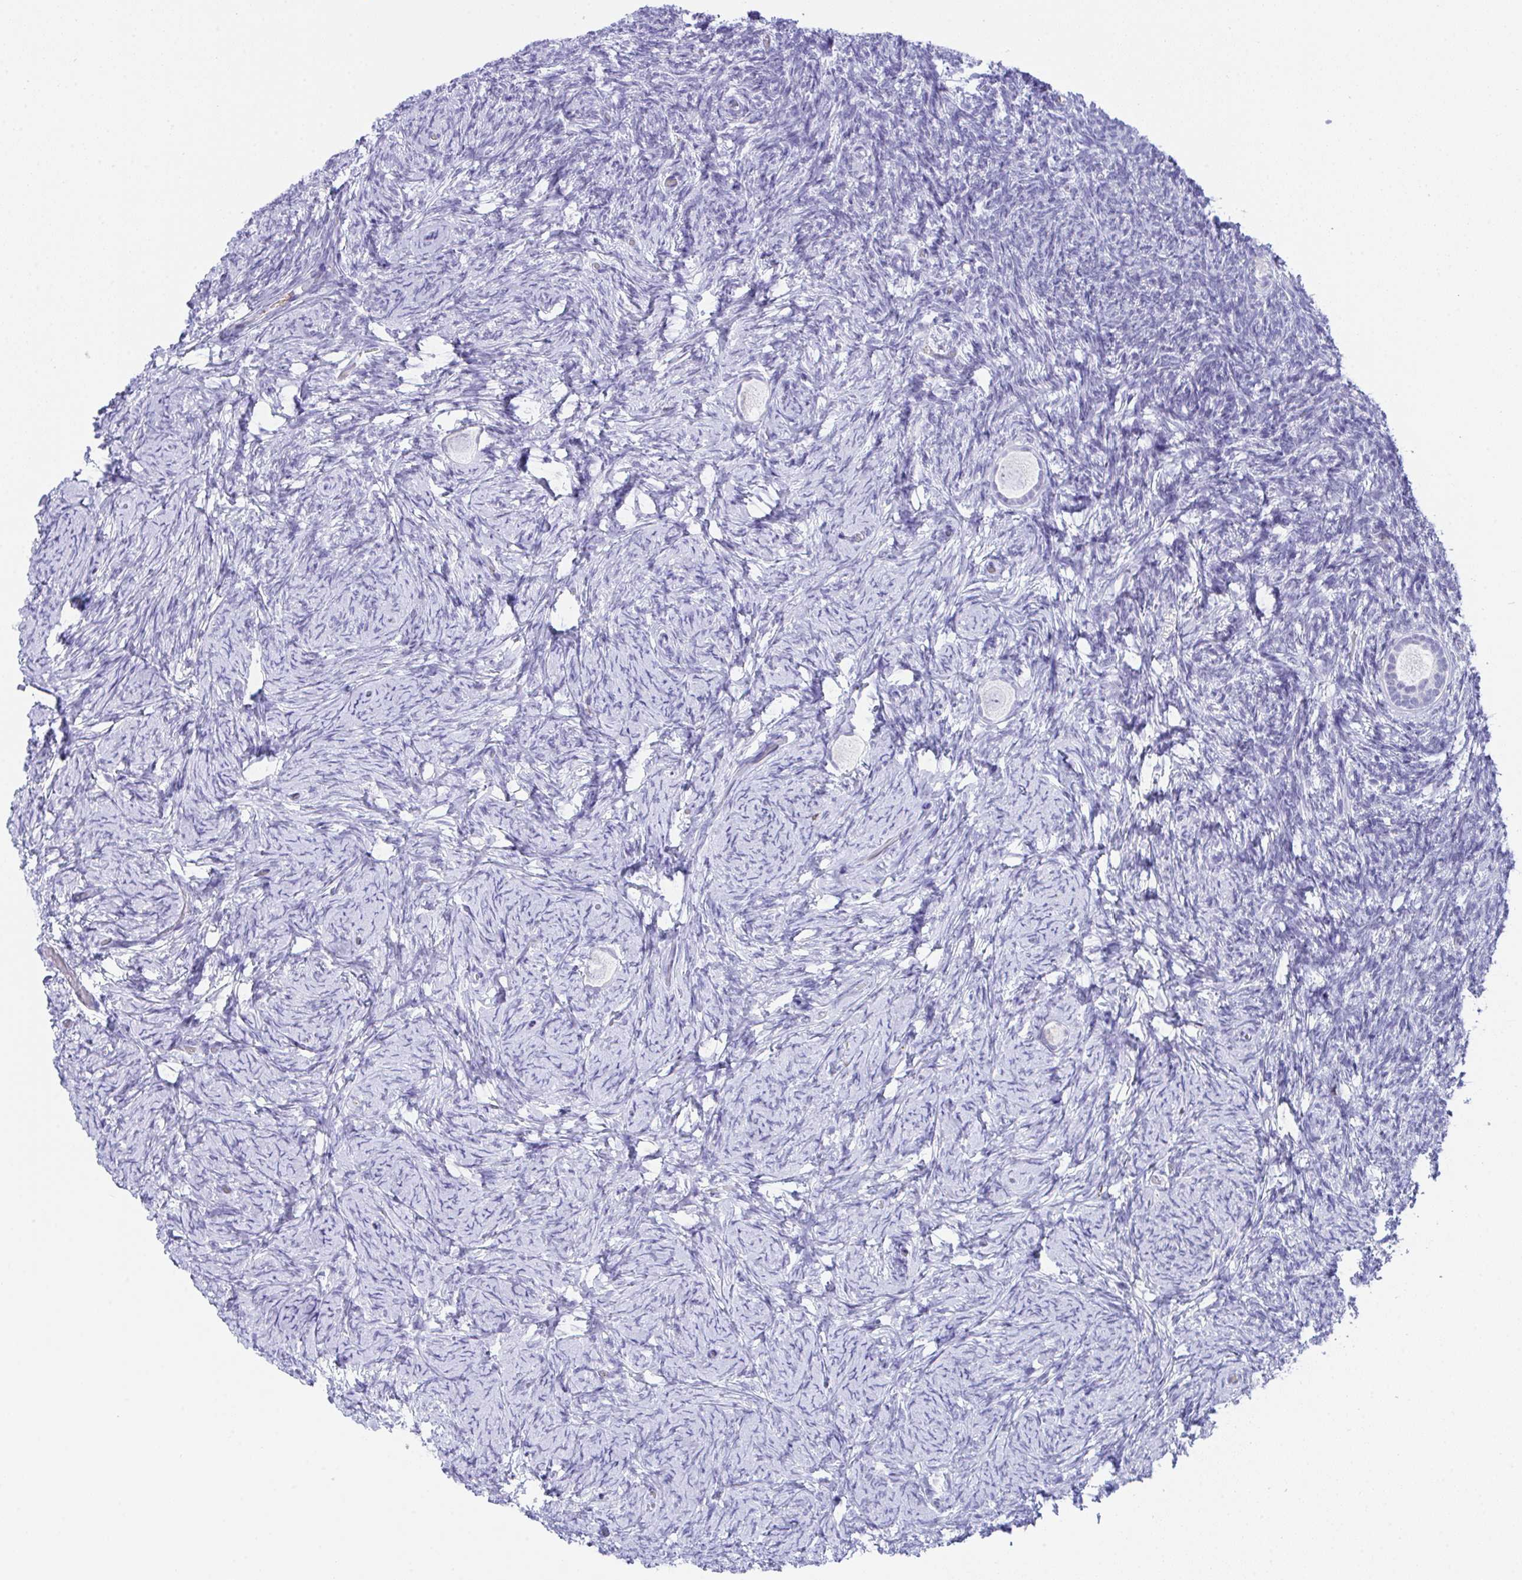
{"staining": {"intensity": "negative", "quantity": "none", "location": "none"}, "tissue": "ovary", "cell_type": "Follicle cells", "image_type": "normal", "snomed": [{"axis": "morphology", "description": "Normal tissue, NOS"}, {"axis": "topography", "description": "Ovary"}], "caption": "The histopathology image shows no staining of follicle cells in unremarkable ovary.", "gene": "KMT2E", "patient": {"sex": "female", "age": 34}}